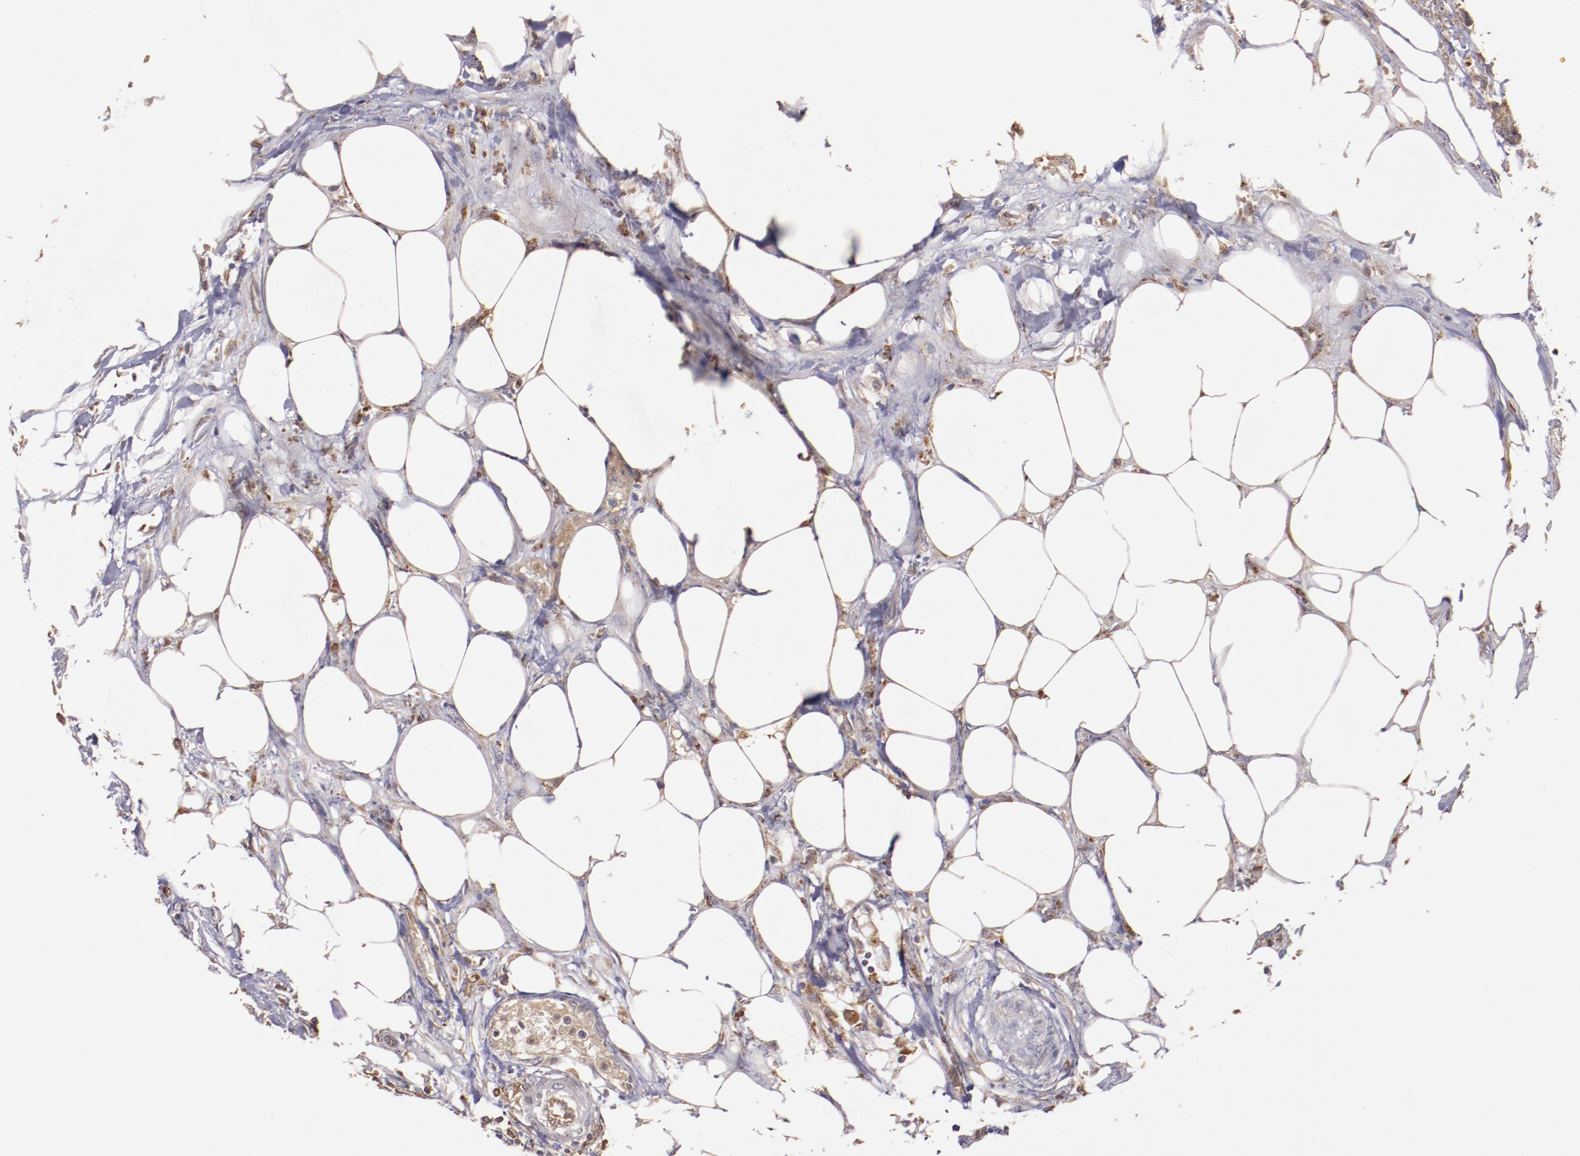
{"staining": {"intensity": "moderate", "quantity": ">75%", "location": "cytoplasmic/membranous"}, "tissue": "colorectal cancer", "cell_type": "Tumor cells", "image_type": "cancer", "snomed": [{"axis": "morphology", "description": "Adenocarcinoma, NOS"}, {"axis": "topography", "description": "Colon"}], "caption": "Moderate cytoplasmic/membranous expression for a protein is identified in approximately >75% of tumor cells of colorectal cancer (adenocarcinoma) using immunohistochemistry.", "gene": "SRRD", "patient": {"sex": "female", "age": 86}}